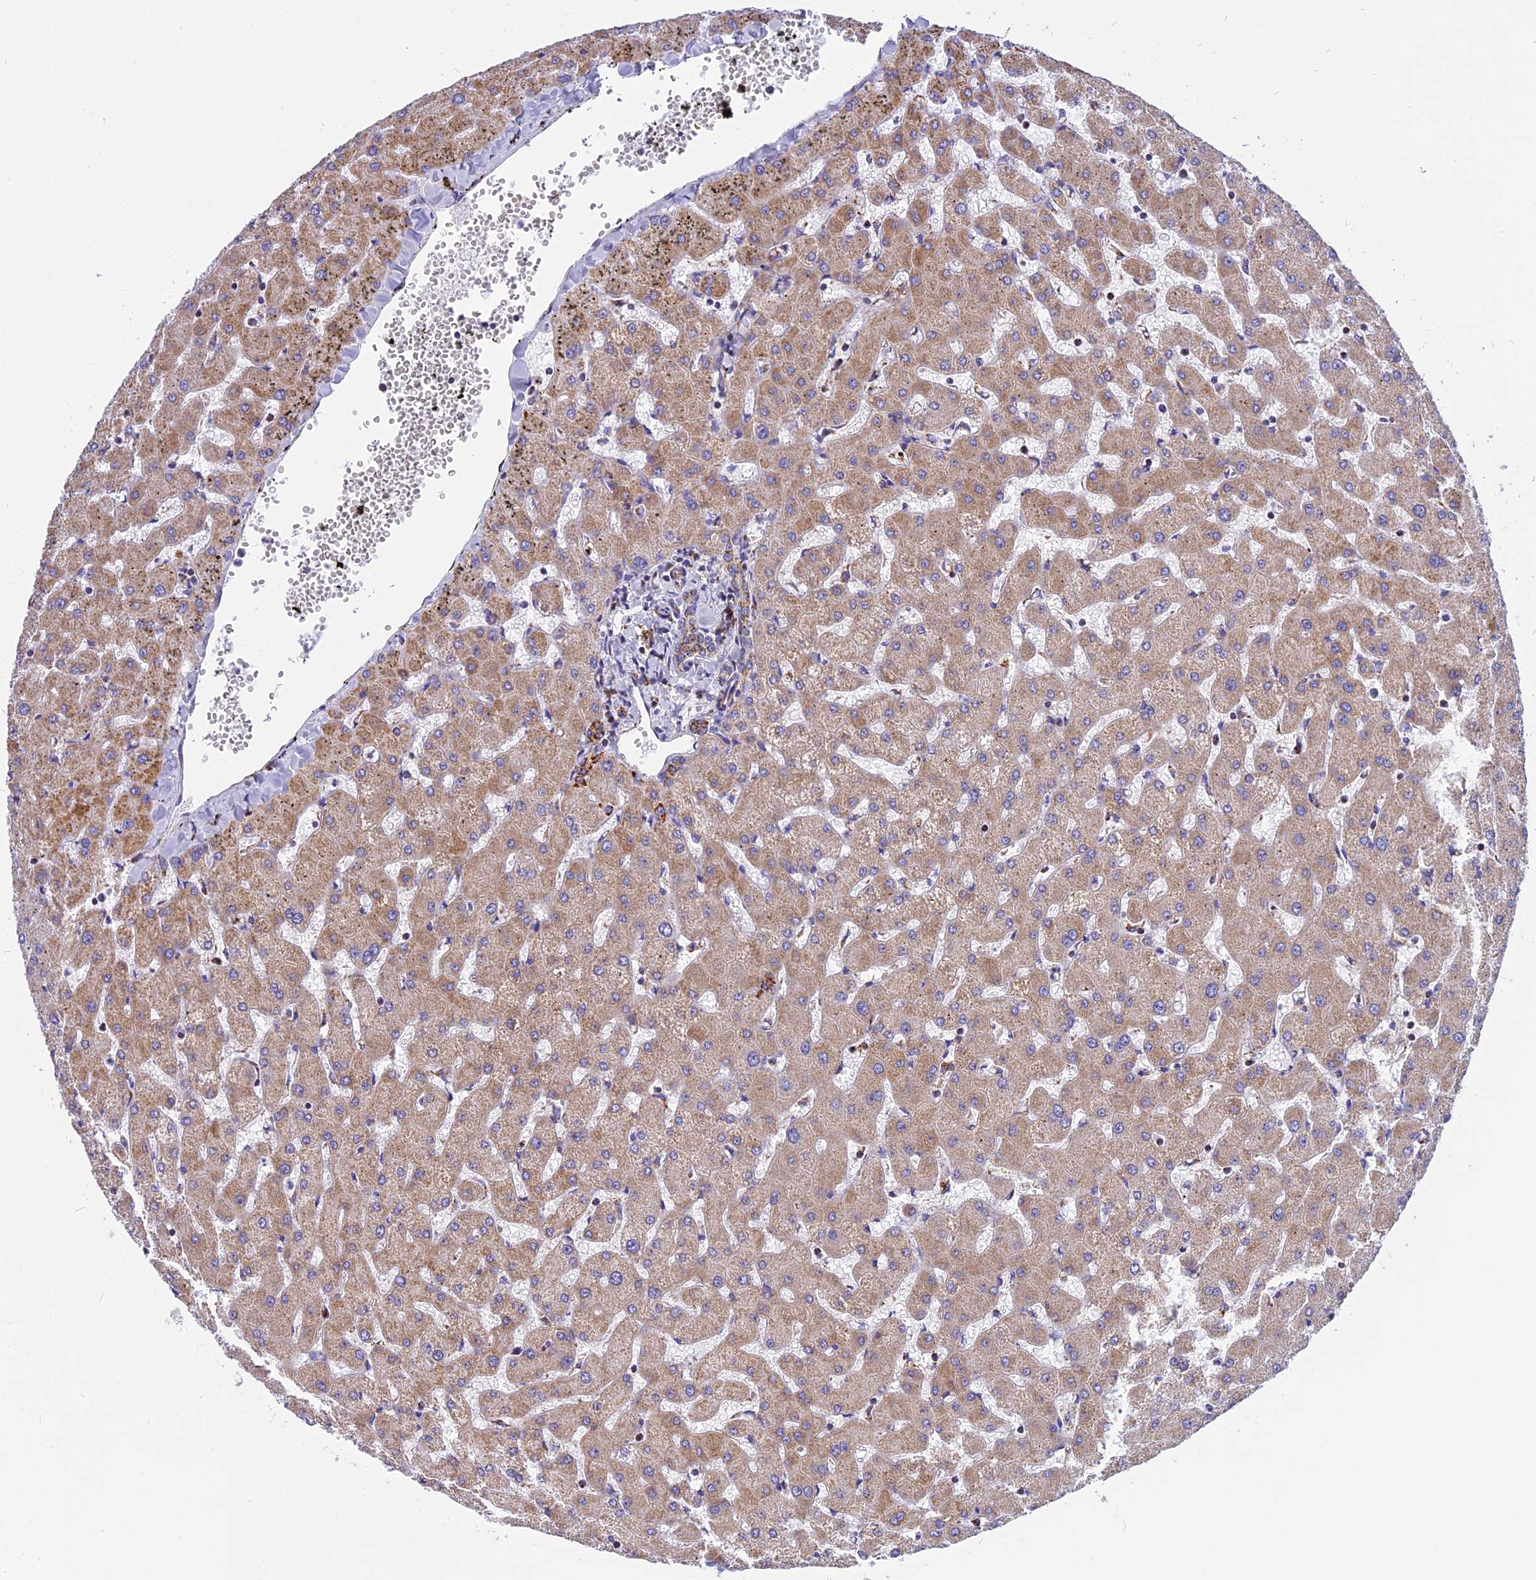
{"staining": {"intensity": "moderate", "quantity": "25%-75%", "location": "cytoplasmic/membranous"}, "tissue": "liver", "cell_type": "Cholangiocytes", "image_type": "normal", "snomed": [{"axis": "morphology", "description": "Normal tissue, NOS"}, {"axis": "topography", "description": "Liver"}], "caption": "Immunohistochemical staining of unremarkable liver demonstrates 25%-75% levels of moderate cytoplasmic/membranous protein expression in about 25%-75% of cholangiocytes. (Brightfield microscopy of DAB IHC at high magnification).", "gene": "VDAC2", "patient": {"sex": "female", "age": 63}}